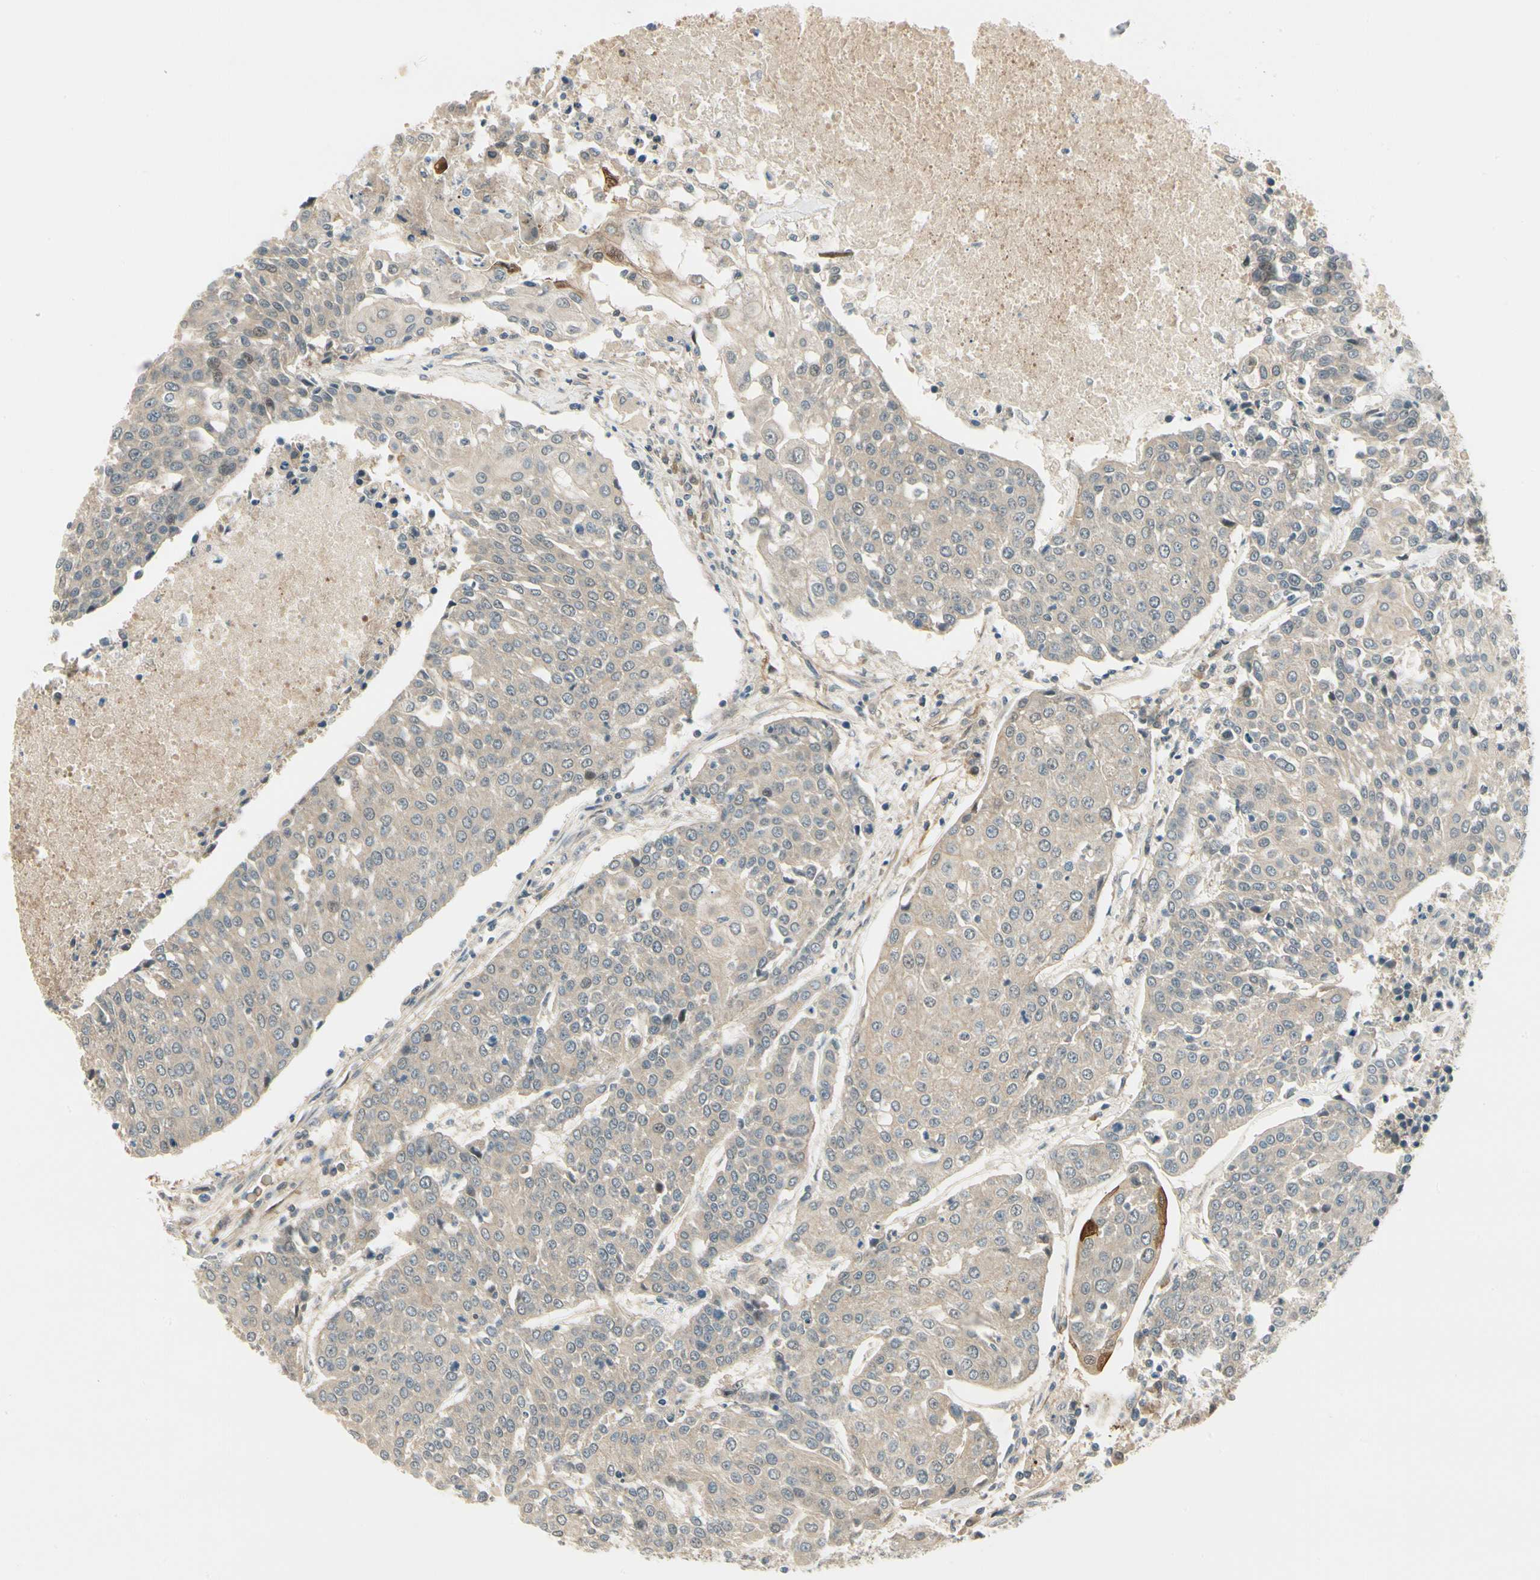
{"staining": {"intensity": "weak", "quantity": "<25%", "location": "cytoplasmic/membranous"}, "tissue": "urothelial cancer", "cell_type": "Tumor cells", "image_type": "cancer", "snomed": [{"axis": "morphology", "description": "Urothelial carcinoma, High grade"}, {"axis": "topography", "description": "Urinary bladder"}], "caption": "An immunohistochemistry histopathology image of urothelial carcinoma (high-grade) is shown. There is no staining in tumor cells of urothelial carcinoma (high-grade).", "gene": "EPHB3", "patient": {"sex": "female", "age": 85}}